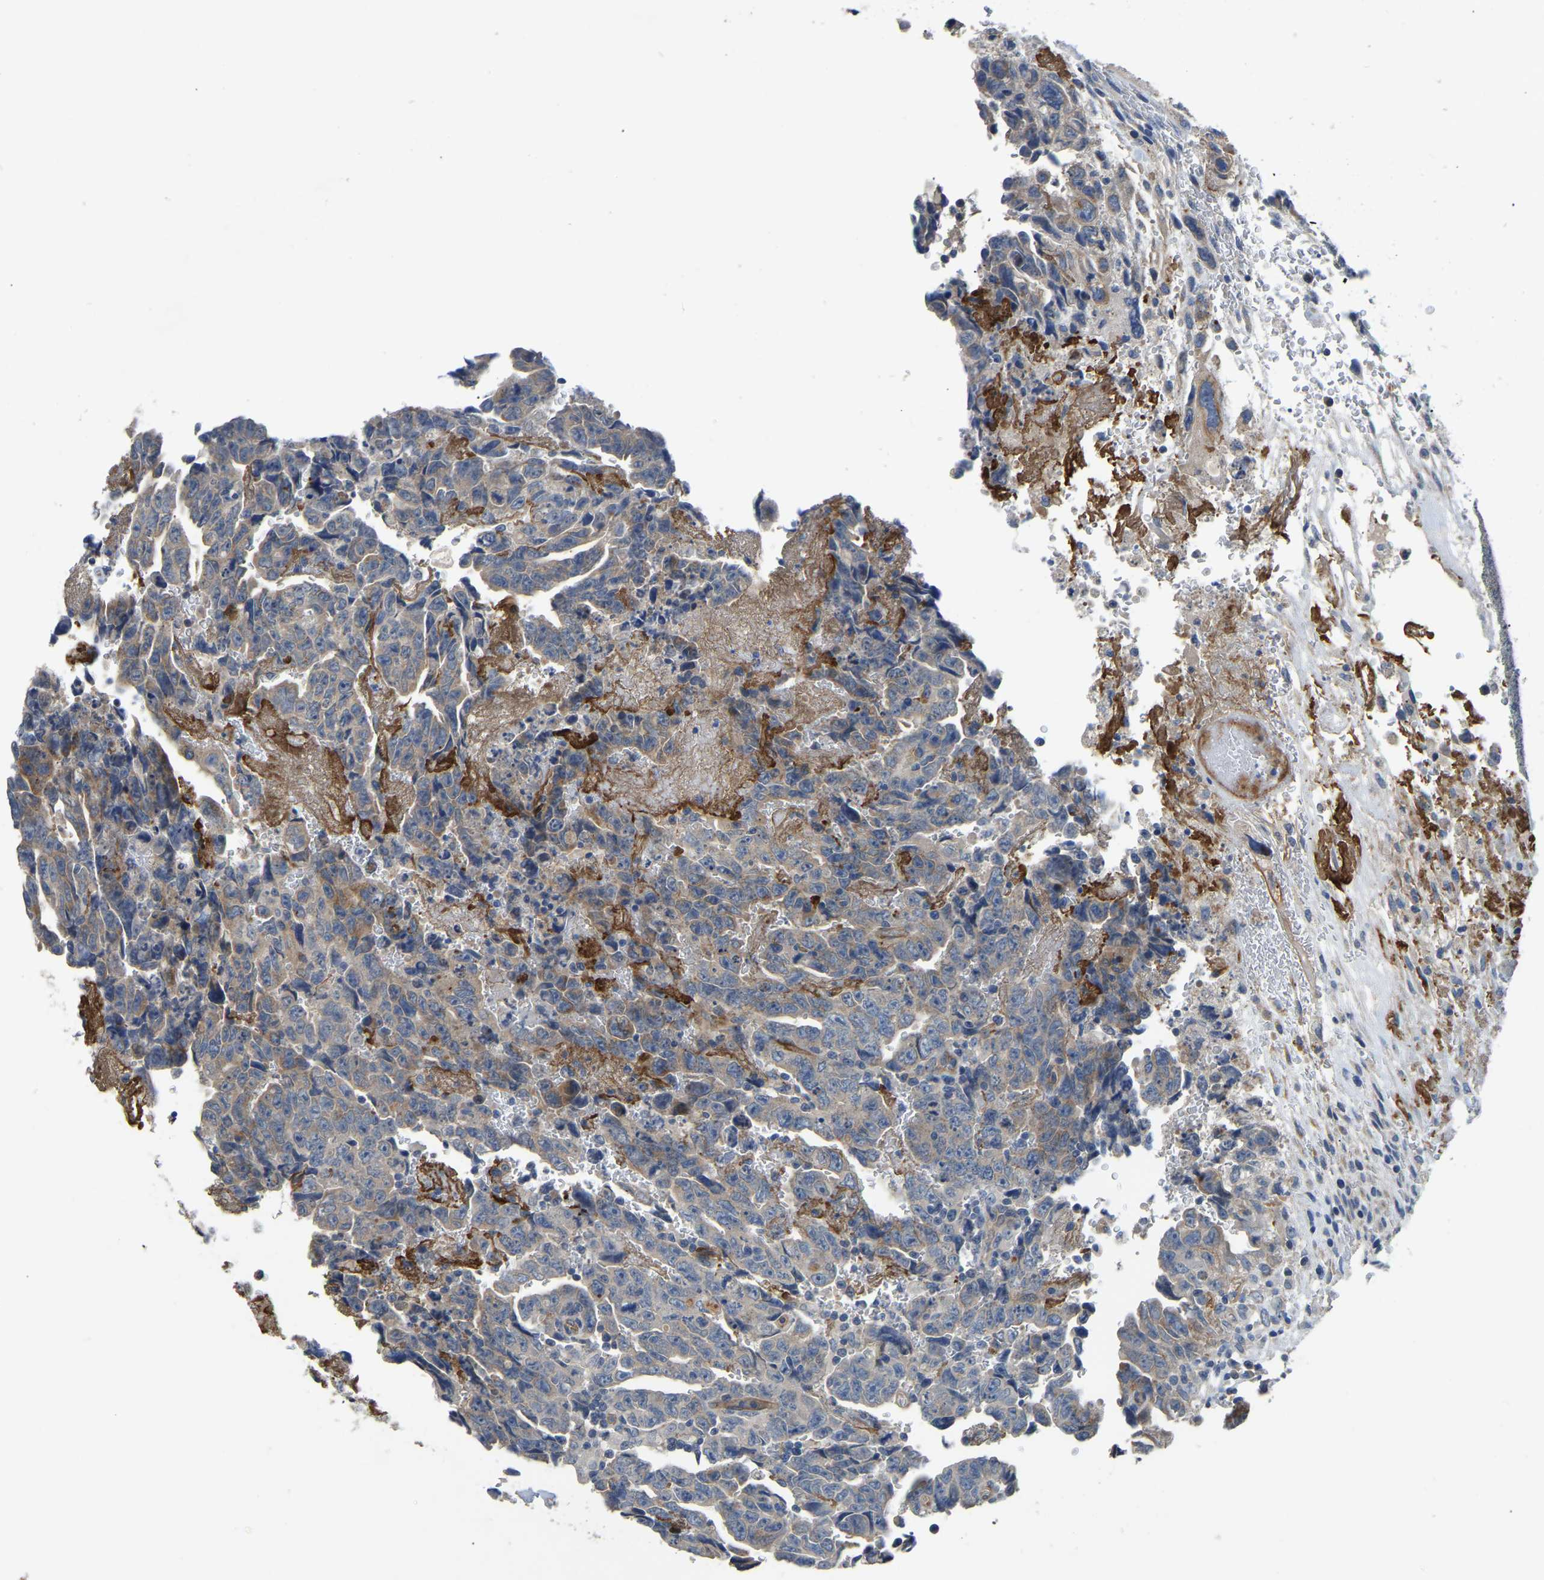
{"staining": {"intensity": "weak", "quantity": "25%-75%", "location": "cytoplasmic/membranous"}, "tissue": "testis cancer", "cell_type": "Tumor cells", "image_type": "cancer", "snomed": [{"axis": "morphology", "description": "Carcinoma, Embryonal, NOS"}, {"axis": "topography", "description": "Testis"}], "caption": "Immunohistochemical staining of testis cancer shows low levels of weak cytoplasmic/membranous protein positivity in about 25%-75% of tumor cells.", "gene": "HIGD2B", "patient": {"sex": "male", "age": 28}}